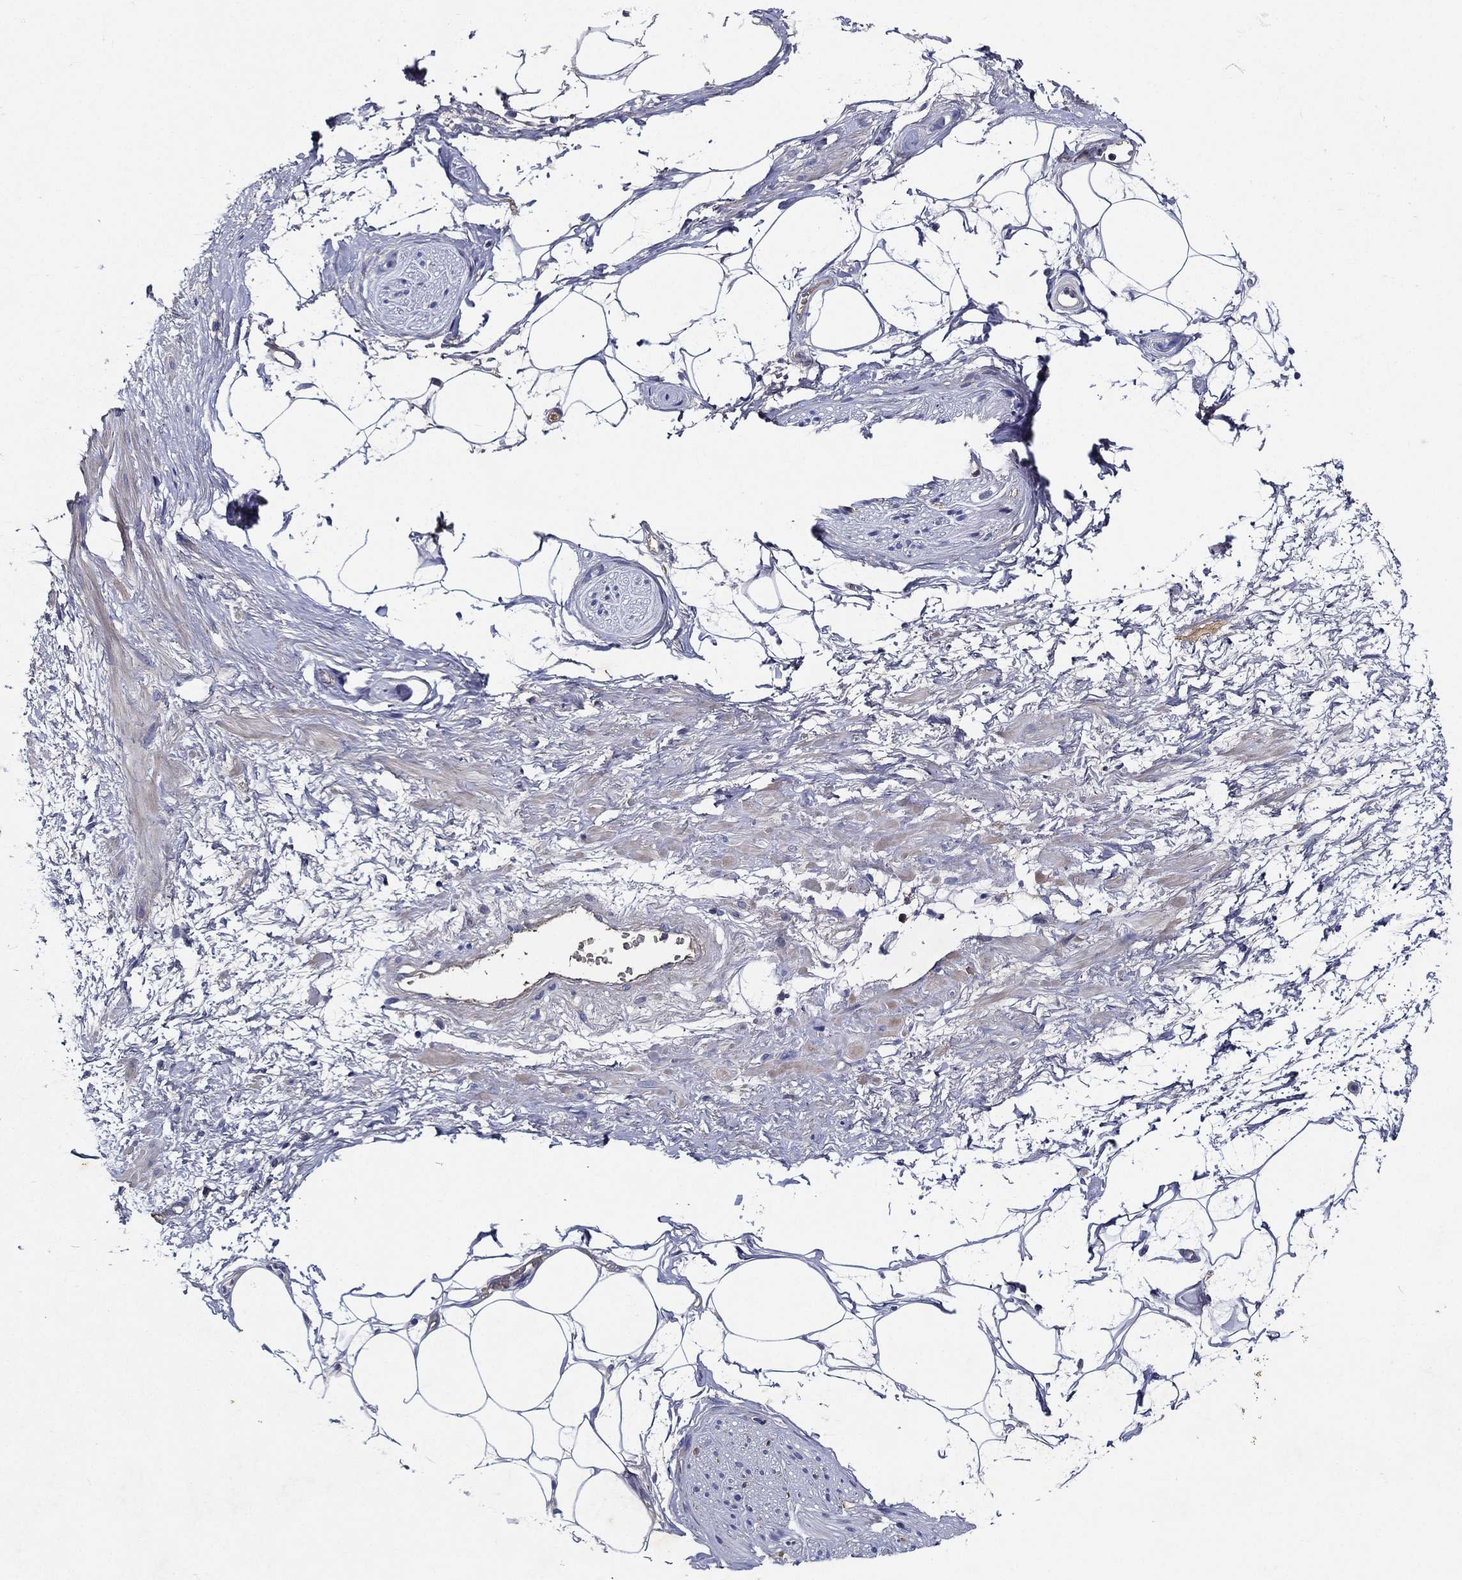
{"staining": {"intensity": "negative", "quantity": "none", "location": "none"}, "tissue": "adipose tissue", "cell_type": "Adipocytes", "image_type": "normal", "snomed": [{"axis": "morphology", "description": "Normal tissue, NOS"}, {"axis": "topography", "description": "Prostate"}, {"axis": "topography", "description": "Peripheral nerve tissue"}], "caption": "There is no significant staining in adipocytes of adipose tissue. Brightfield microscopy of immunohistochemistry stained with DAB (3,3'-diaminobenzidine) (brown) and hematoxylin (blue), captured at high magnification.", "gene": "TMPRSS11D", "patient": {"sex": "male", "age": 57}}